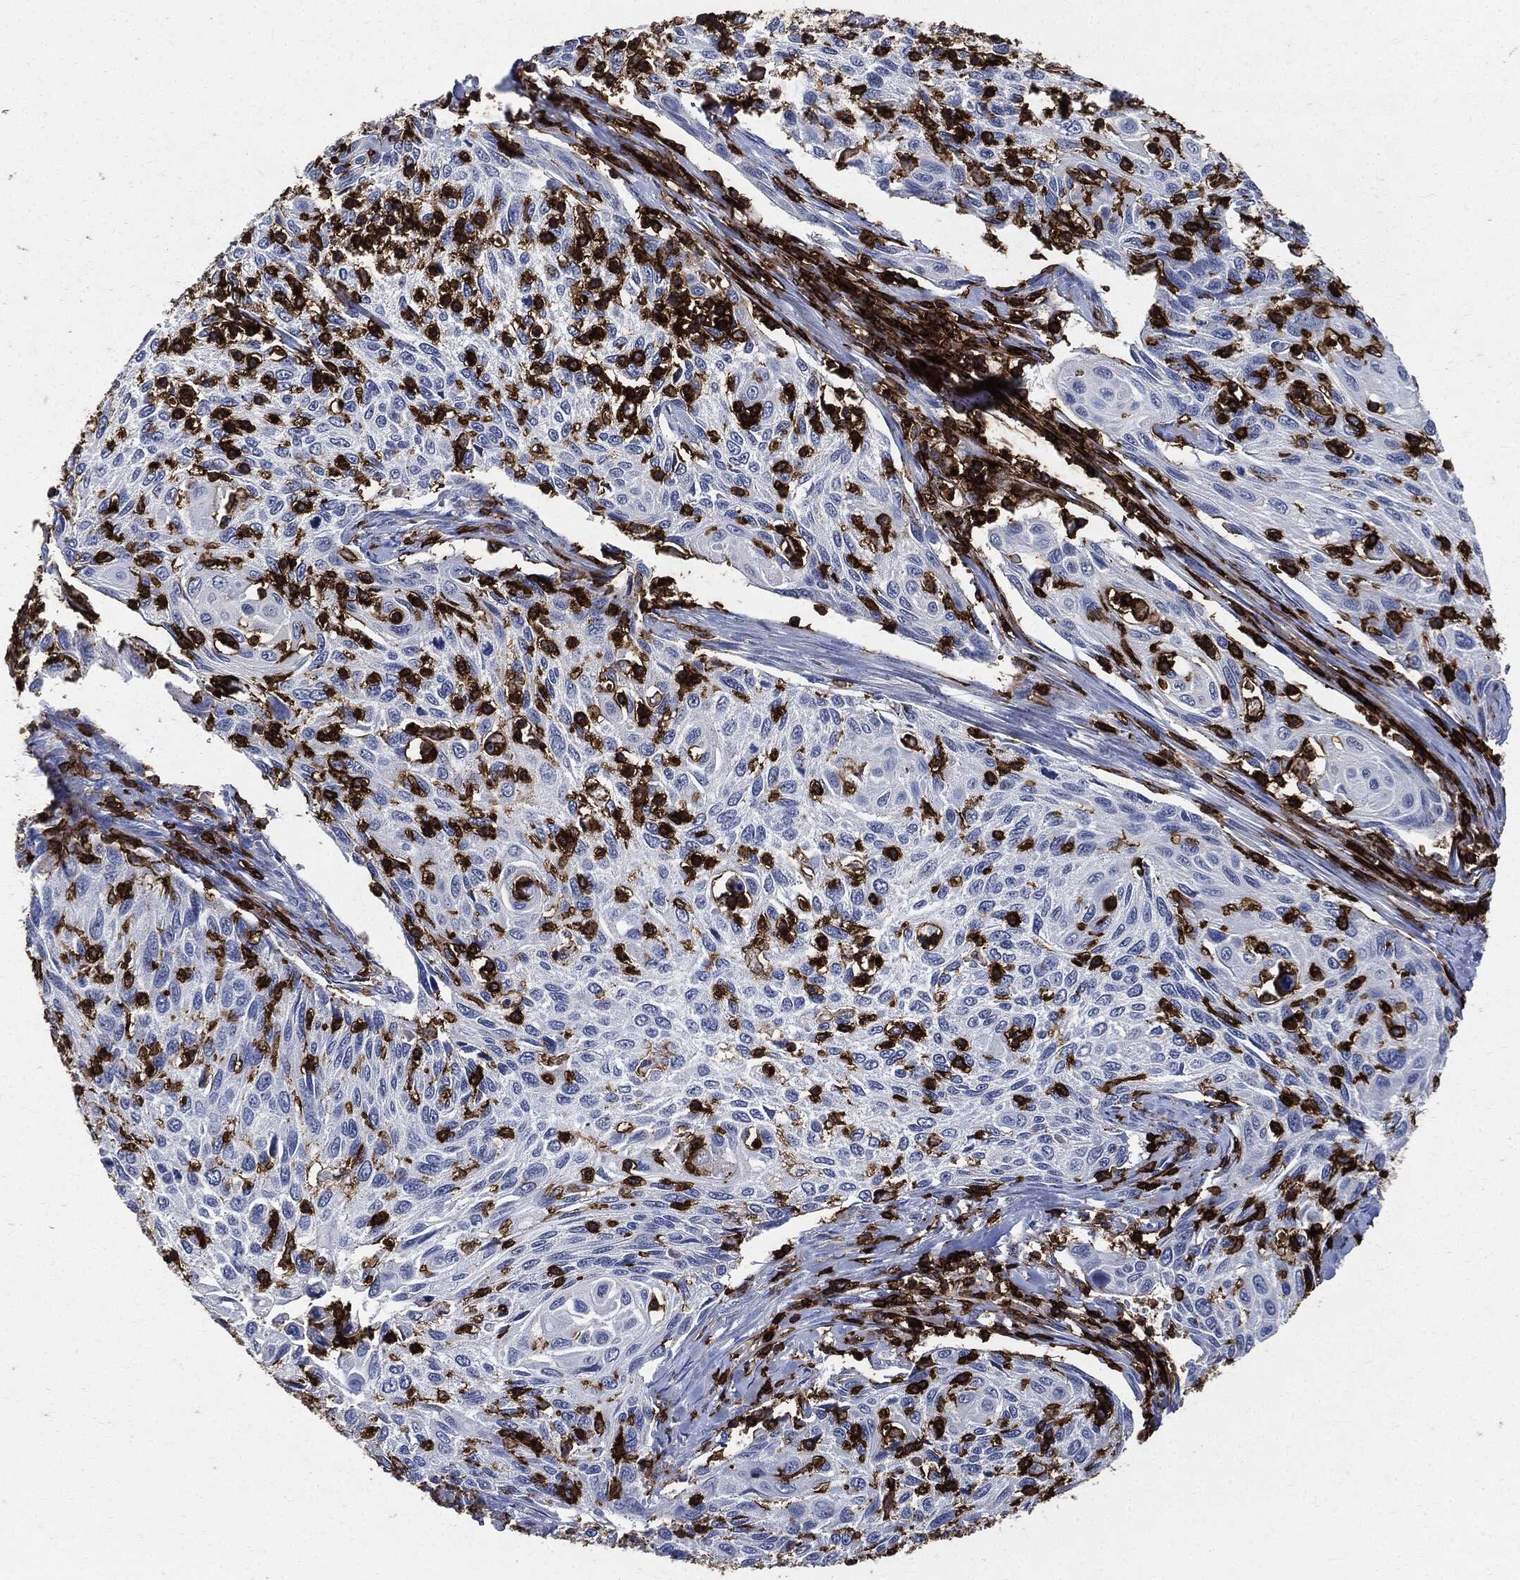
{"staining": {"intensity": "negative", "quantity": "none", "location": "none"}, "tissue": "cervical cancer", "cell_type": "Tumor cells", "image_type": "cancer", "snomed": [{"axis": "morphology", "description": "Squamous cell carcinoma, NOS"}, {"axis": "topography", "description": "Cervix"}], "caption": "This is an immunohistochemistry photomicrograph of cervical cancer. There is no positivity in tumor cells.", "gene": "PTPRC", "patient": {"sex": "female", "age": 70}}